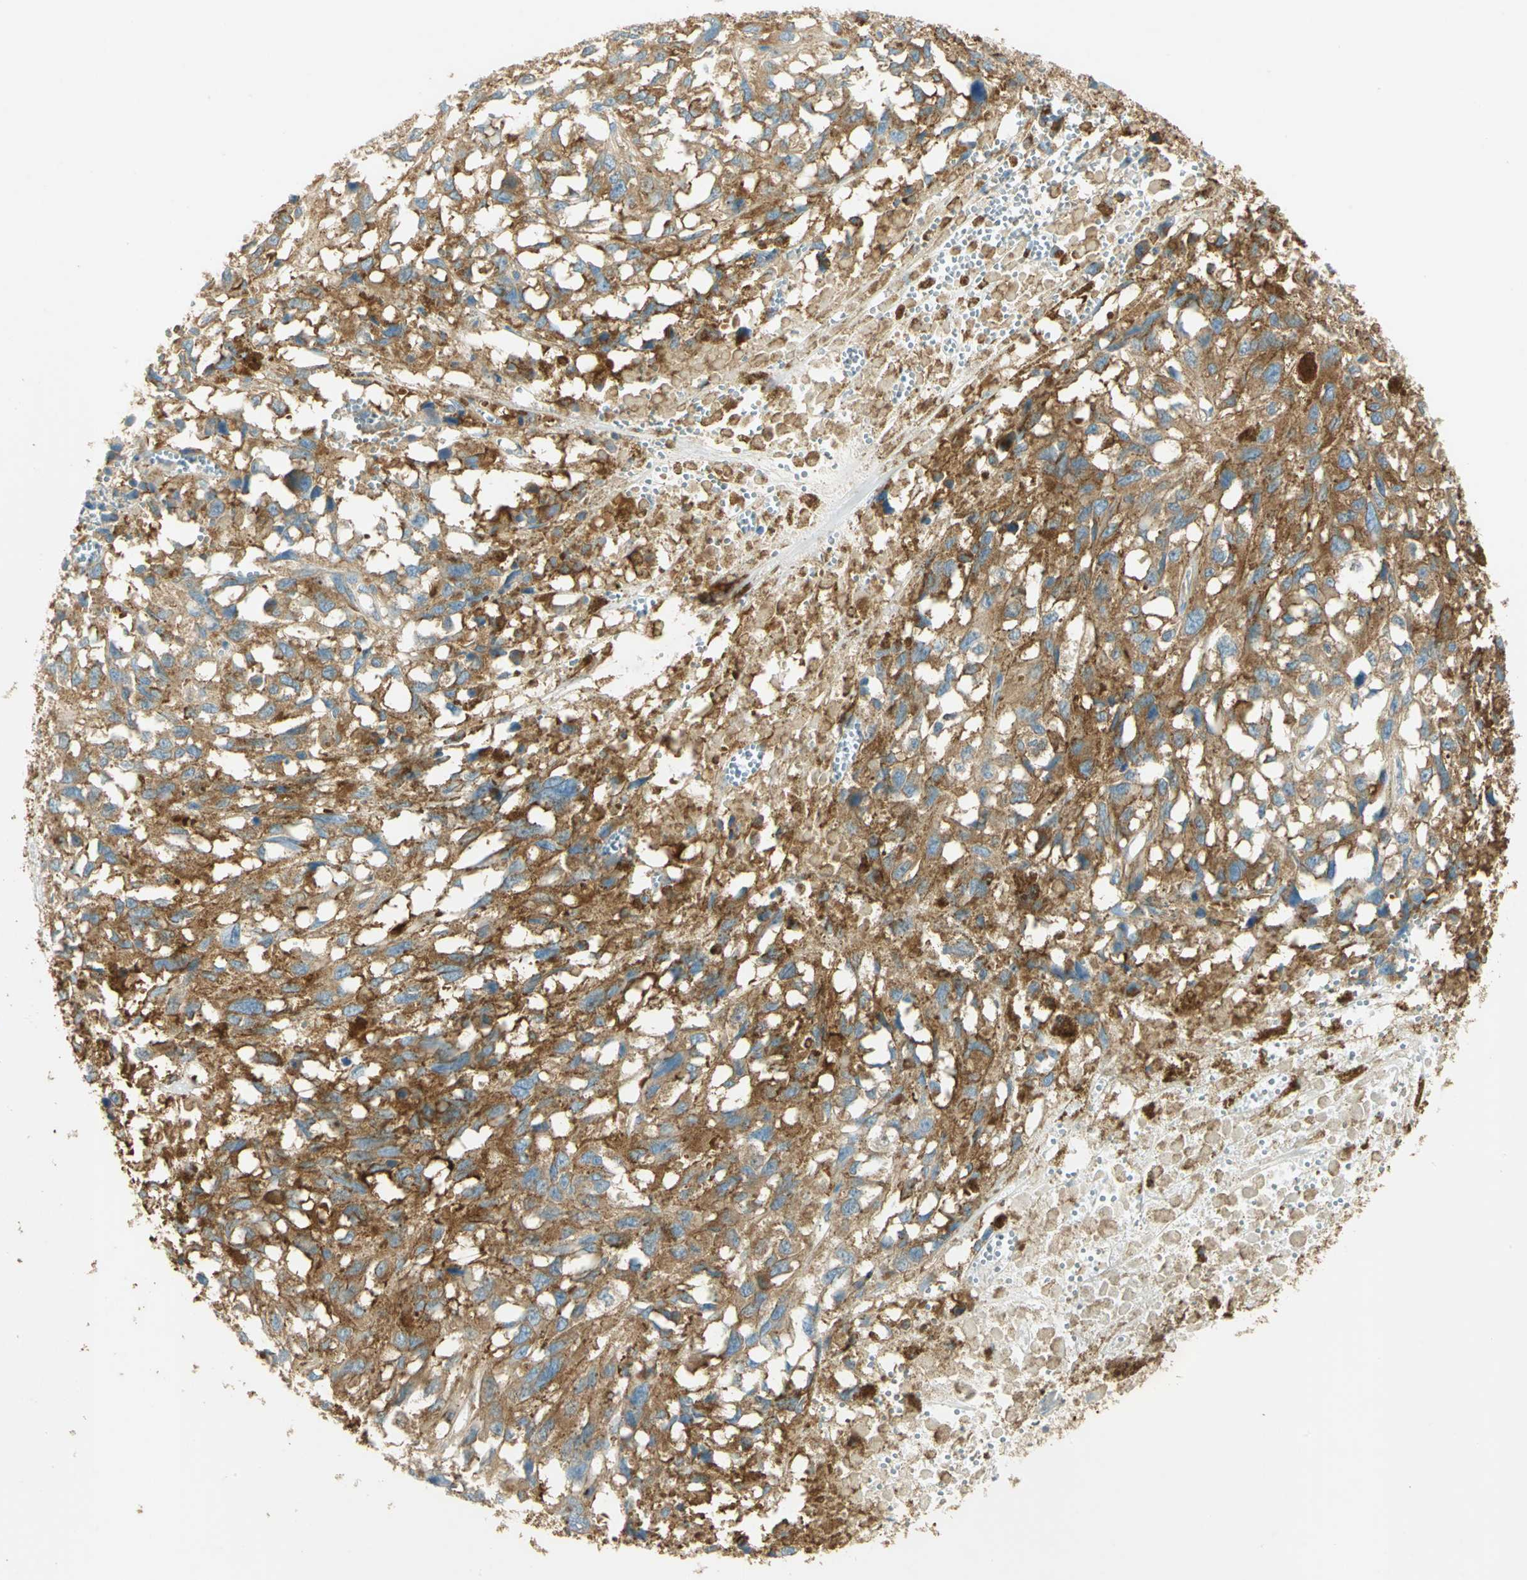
{"staining": {"intensity": "strong", "quantity": ">75%", "location": "cytoplasmic/membranous"}, "tissue": "melanoma", "cell_type": "Tumor cells", "image_type": "cancer", "snomed": [{"axis": "morphology", "description": "Malignant melanoma, Metastatic site"}, {"axis": "topography", "description": "Lymph node"}], "caption": "A brown stain highlights strong cytoplasmic/membranous expression of a protein in malignant melanoma (metastatic site) tumor cells.", "gene": "TSC22D2", "patient": {"sex": "male", "age": 59}}